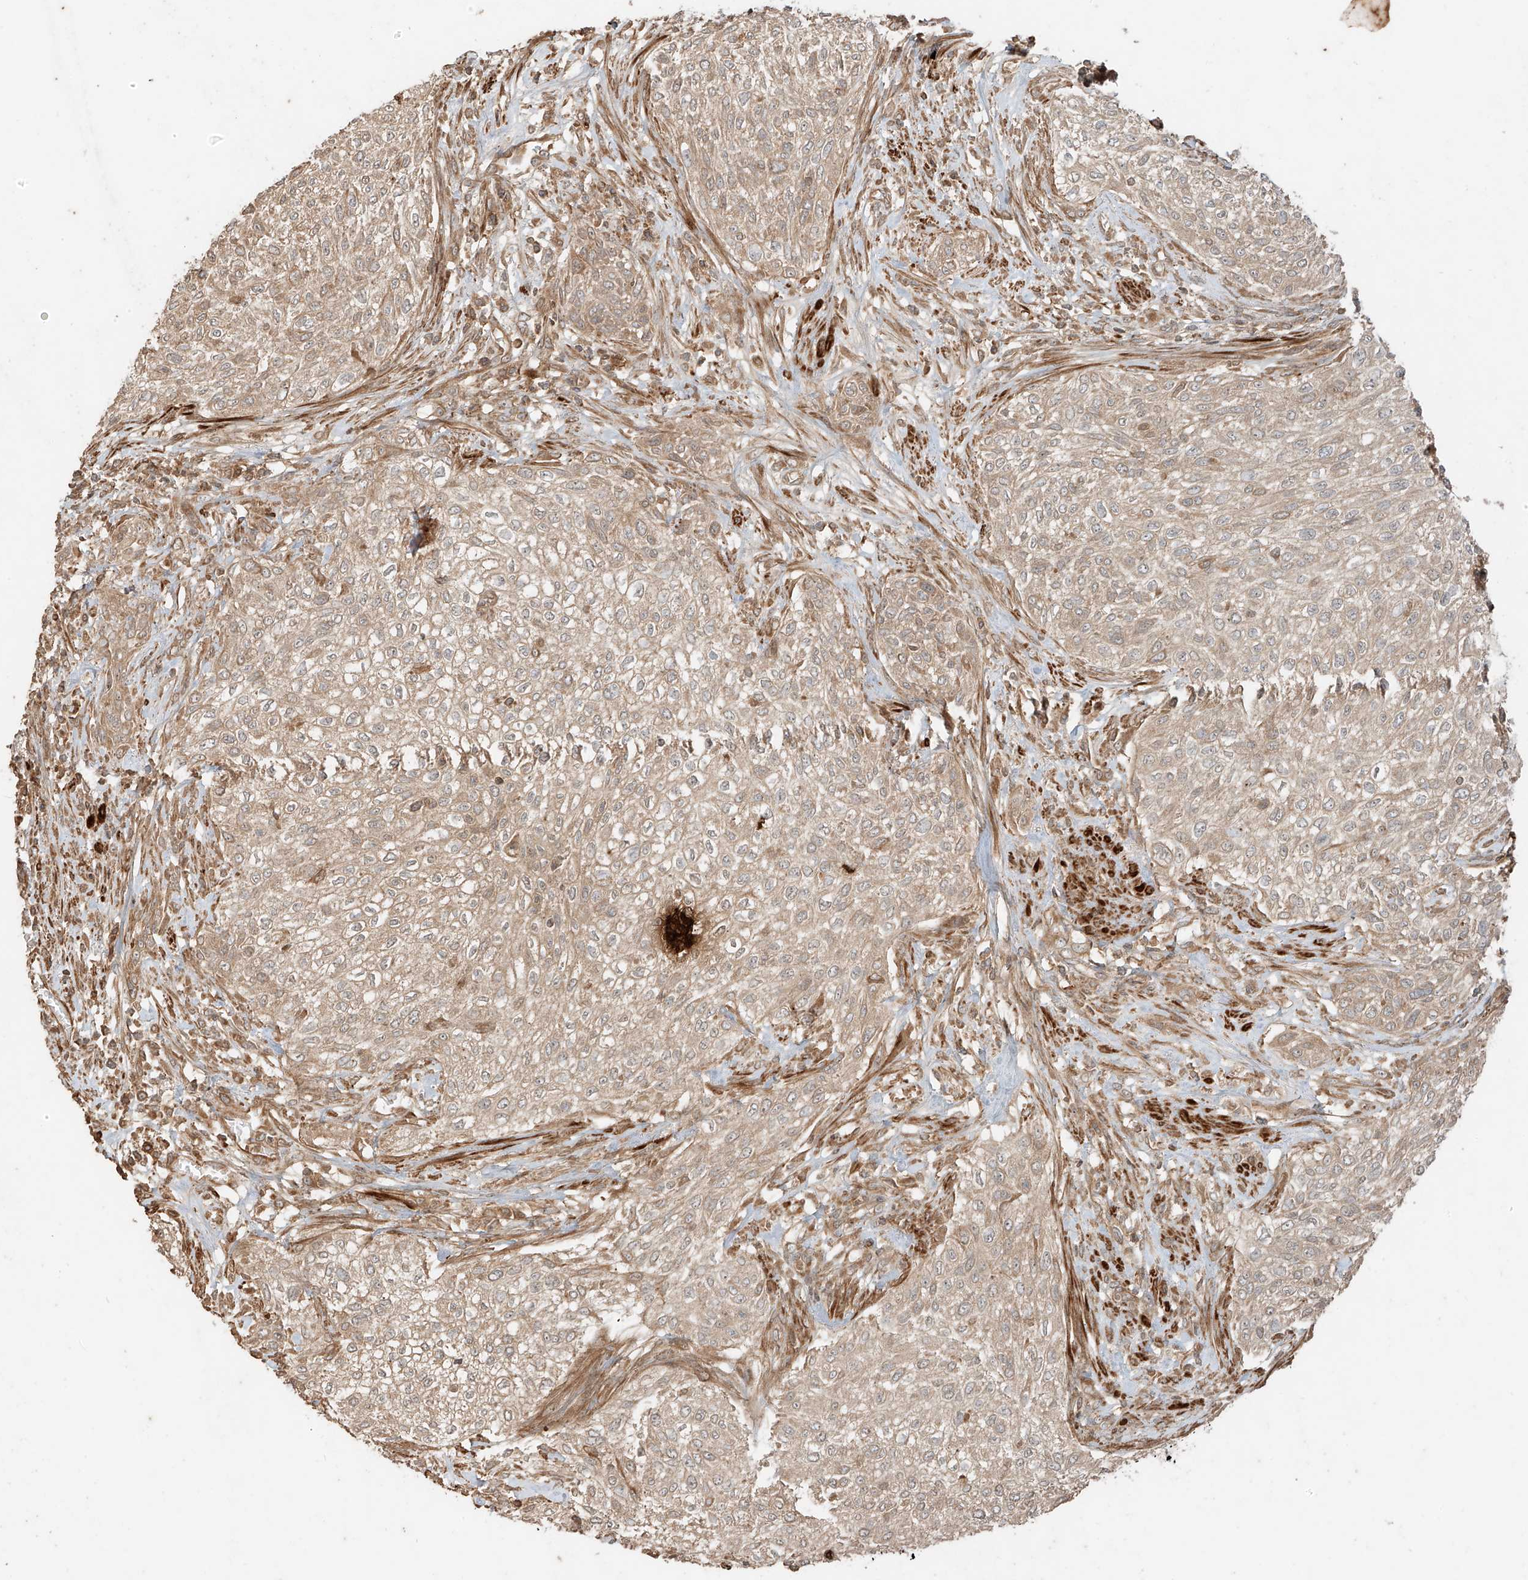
{"staining": {"intensity": "weak", "quantity": ">75%", "location": "cytoplasmic/membranous"}, "tissue": "urothelial cancer", "cell_type": "Tumor cells", "image_type": "cancer", "snomed": [{"axis": "morphology", "description": "Urothelial carcinoma, High grade"}, {"axis": "topography", "description": "Urinary bladder"}], "caption": "This image displays urothelial cancer stained with IHC to label a protein in brown. The cytoplasmic/membranous of tumor cells show weak positivity for the protein. Nuclei are counter-stained blue.", "gene": "ANKZF1", "patient": {"sex": "male", "age": 35}}